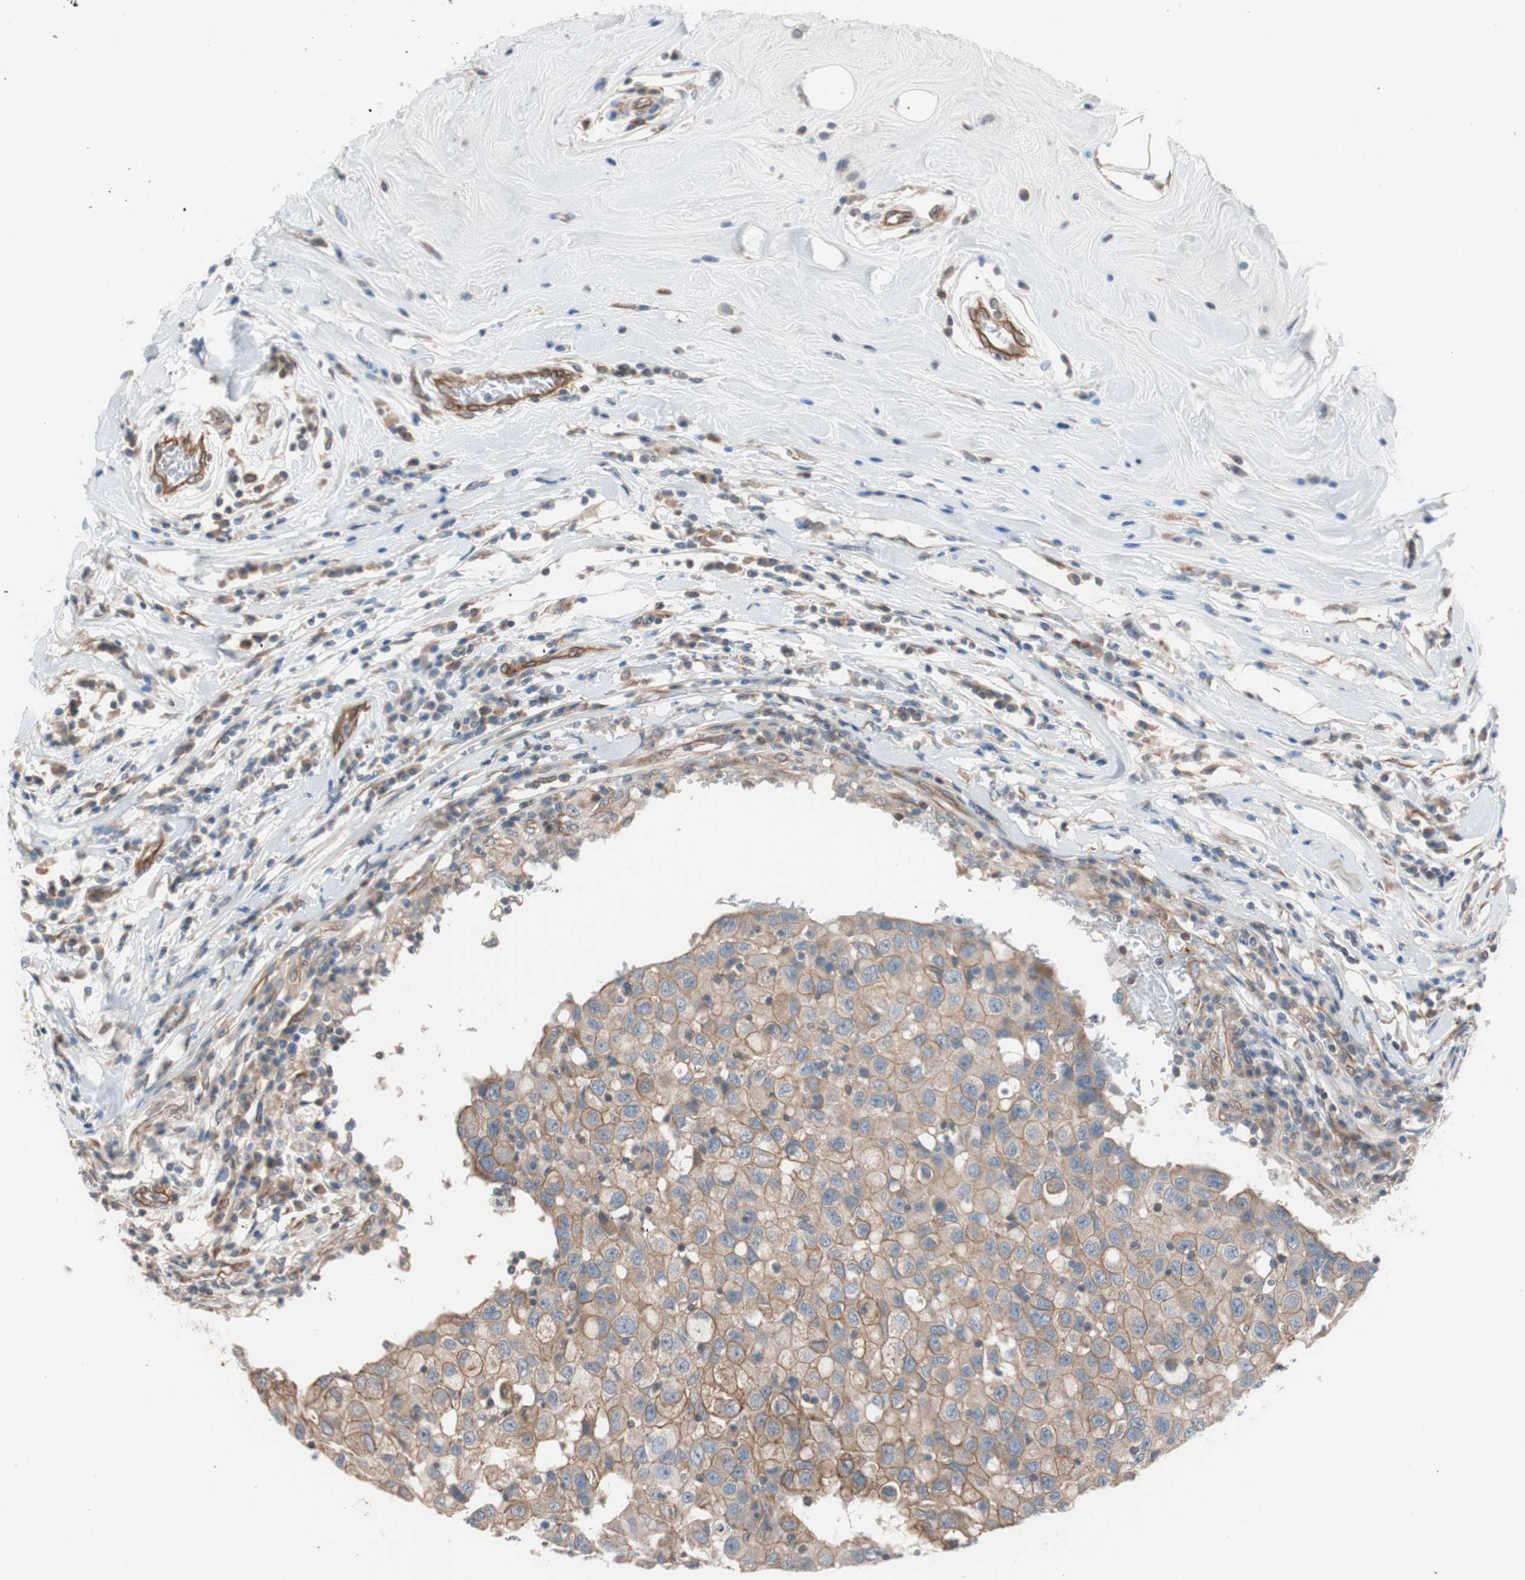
{"staining": {"intensity": "moderate", "quantity": ">75%", "location": "cytoplasmic/membranous"}, "tissue": "breast cancer", "cell_type": "Tumor cells", "image_type": "cancer", "snomed": [{"axis": "morphology", "description": "Duct carcinoma"}, {"axis": "topography", "description": "Breast"}], "caption": "Human breast intraductal carcinoma stained with a protein marker demonstrates moderate staining in tumor cells.", "gene": "SMG1", "patient": {"sex": "female", "age": 27}}